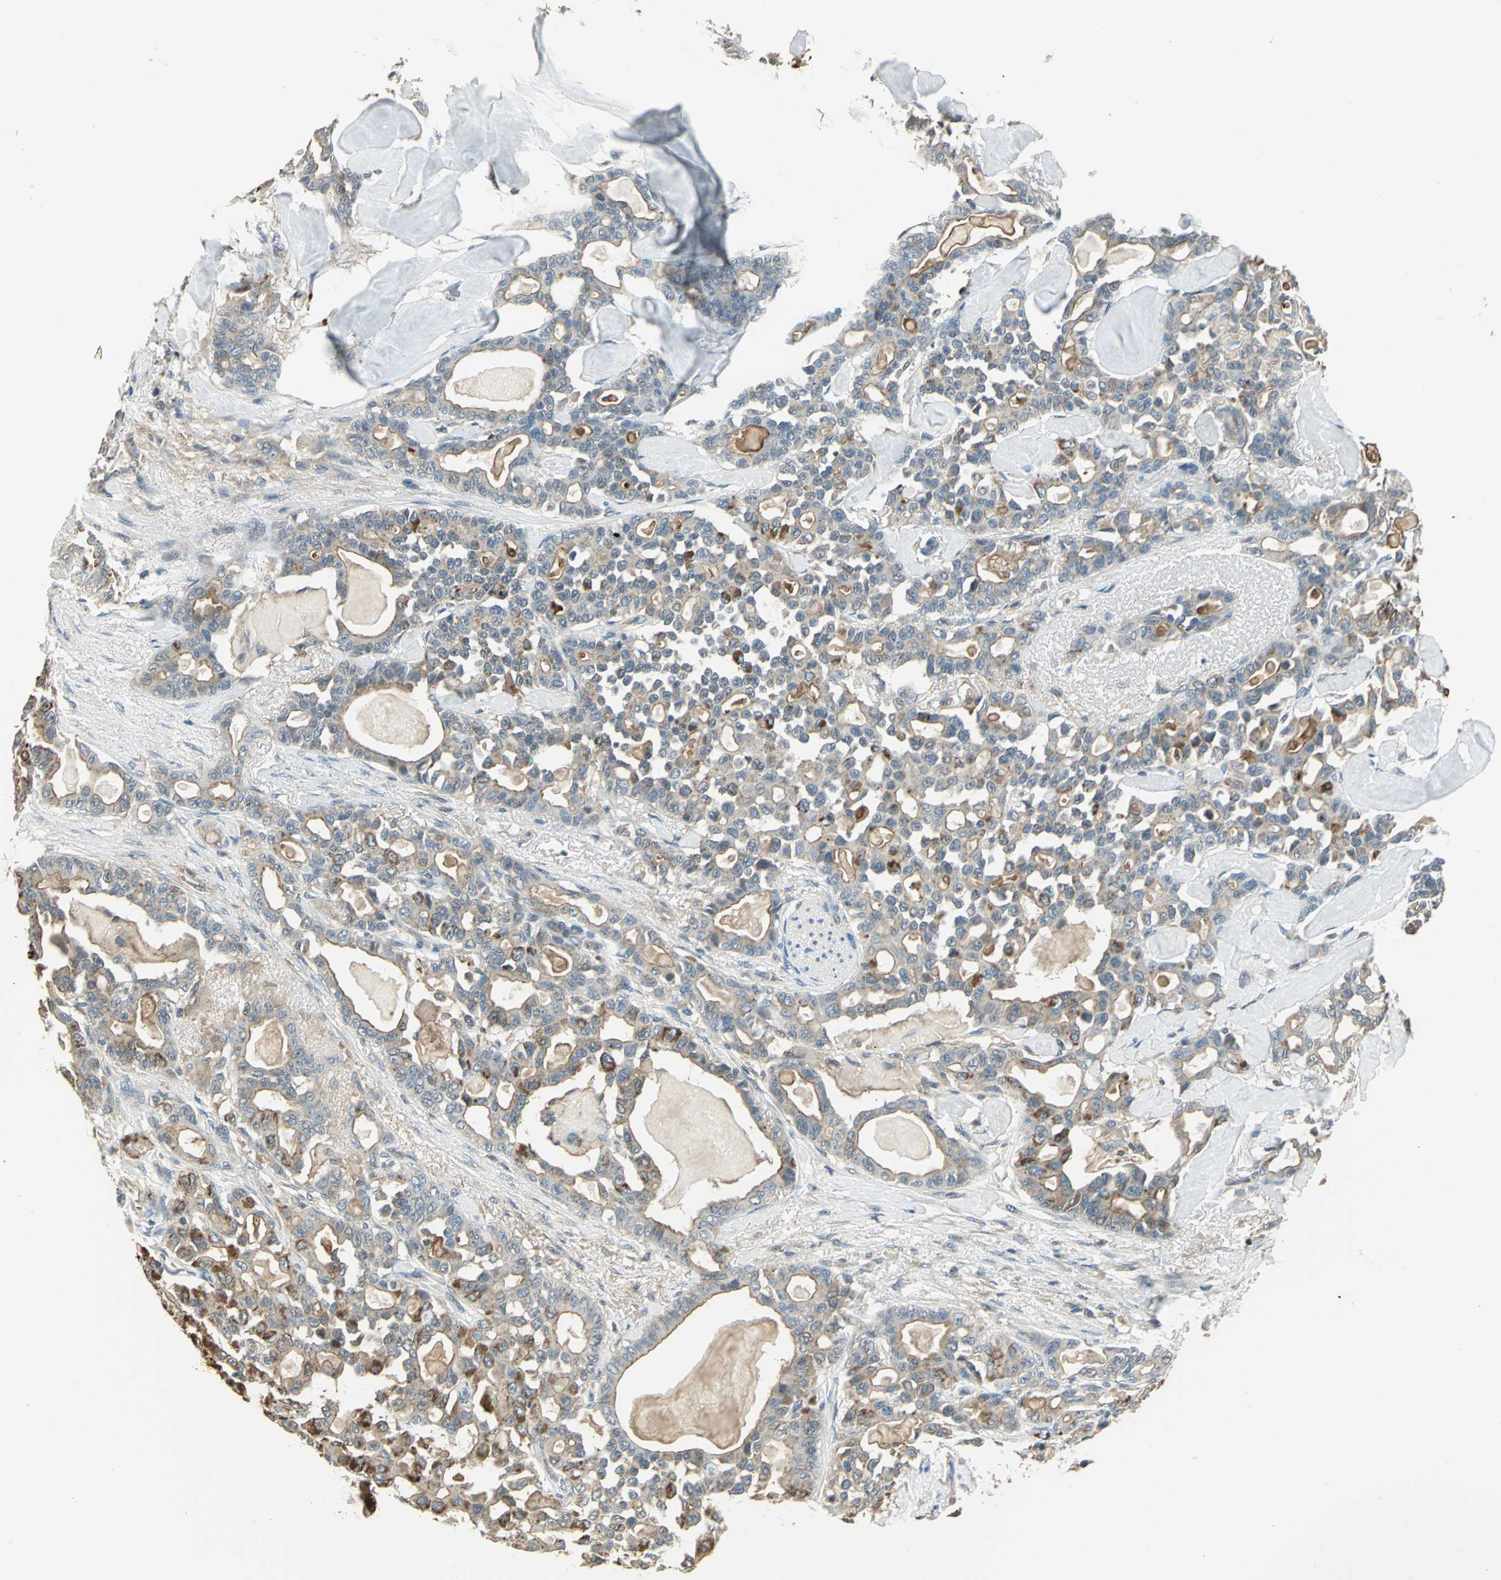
{"staining": {"intensity": "moderate", "quantity": "25%-75%", "location": "cytoplasmic/membranous"}, "tissue": "pancreatic cancer", "cell_type": "Tumor cells", "image_type": "cancer", "snomed": [{"axis": "morphology", "description": "Adenocarcinoma, NOS"}, {"axis": "topography", "description": "Pancreas"}], "caption": "Immunohistochemical staining of pancreatic adenocarcinoma displays medium levels of moderate cytoplasmic/membranous expression in about 25%-75% of tumor cells.", "gene": "RAPGEF1", "patient": {"sex": "male", "age": 63}}